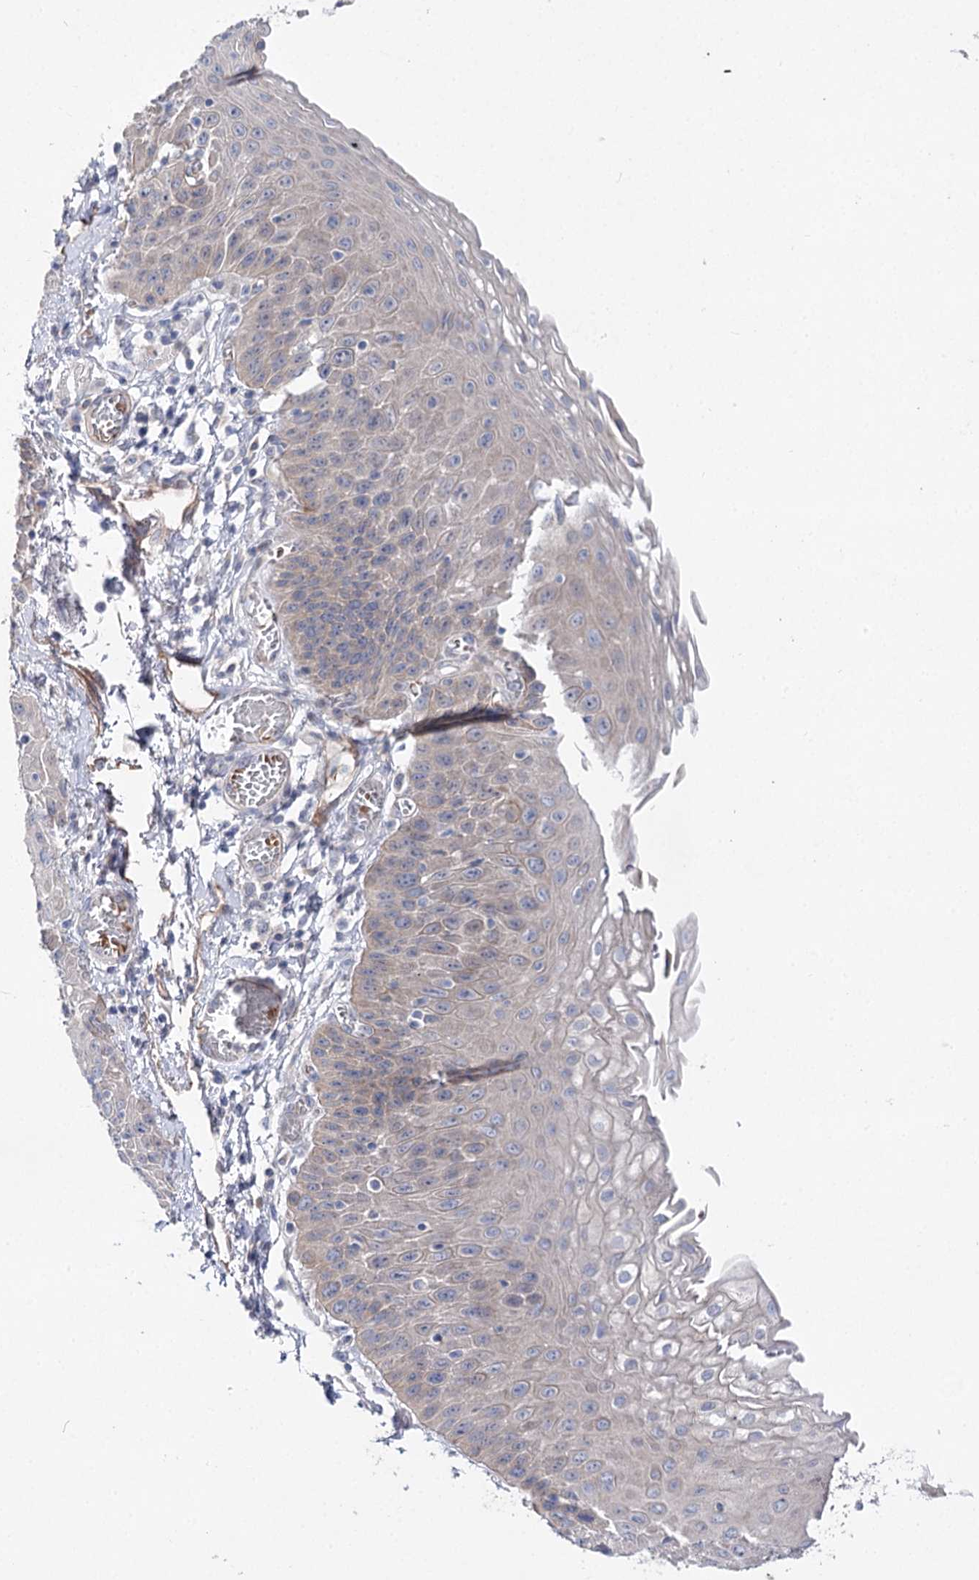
{"staining": {"intensity": "moderate", "quantity": "<25%", "location": "cytoplasmic/membranous"}, "tissue": "esophagus", "cell_type": "Squamous epithelial cells", "image_type": "normal", "snomed": [{"axis": "morphology", "description": "Normal tissue, NOS"}, {"axis": "topography", "description": "Esophagus"}], "caption": "Immunohistochemical staining of unremarkable esophagus exhibits <25% levels of moderate cytoplasmic/membranous protein expression in about <25% of squamous epithelial cells. Using DAB (3,3'-diaminobenzidine) (brown) and hematoxylin (blue) stains, captured at high magnification using brightfield microscopy.", "gene": "LRRC14B", "patient": {"sex": "male", "age": 81}}